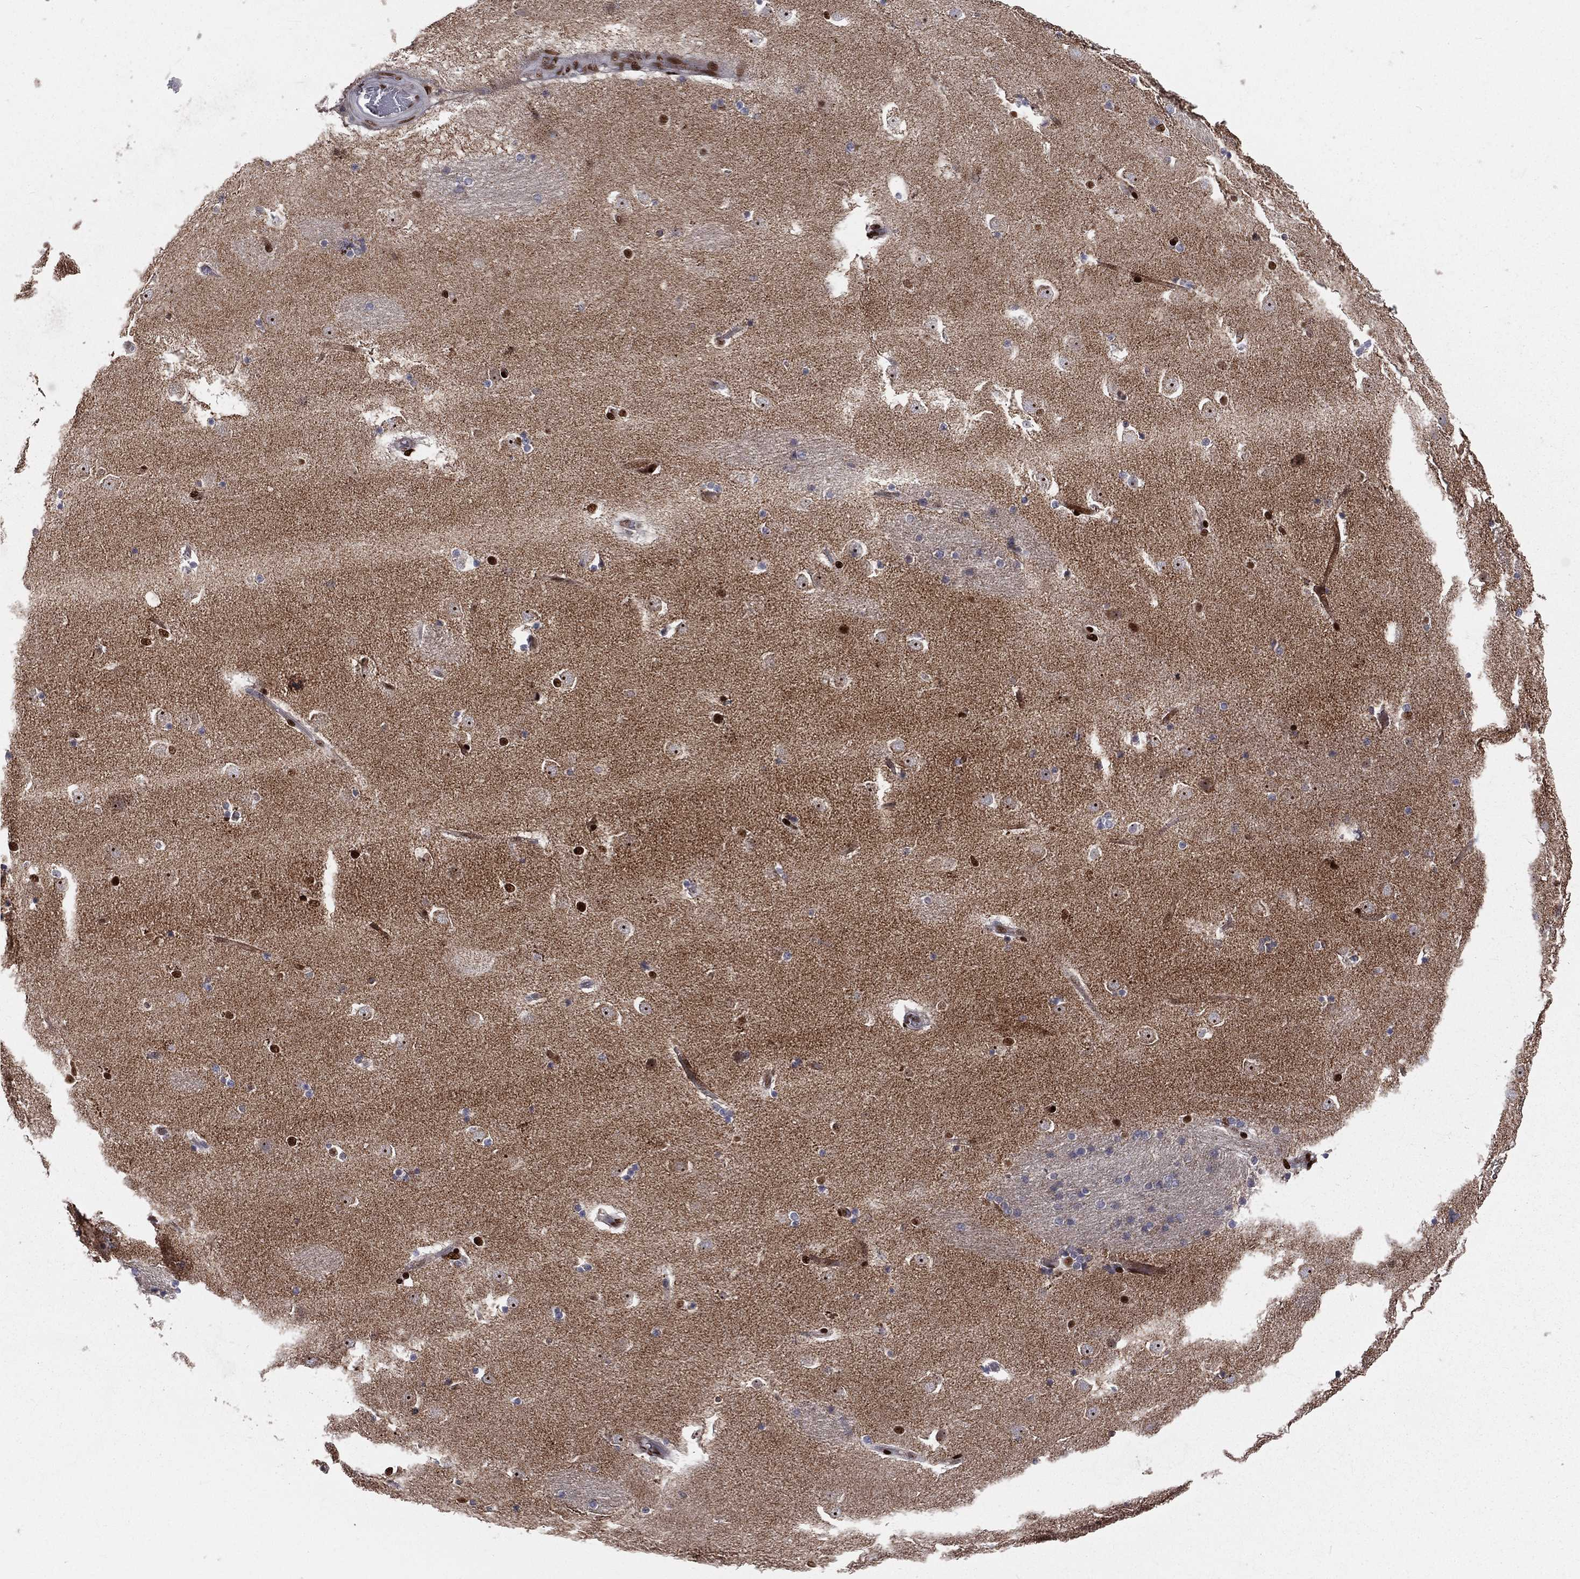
{"staining": {"intensity": "strong", "quantity": "<25%", "location": "nuclear"}, "tissue": "caudate", "cell_type": "Glial cells", "image_type": "normal", "snomed": [{"axis": "morphology", "description": "Normal tissue, NOS"}, {"axis": "topography", "description": "Lateral ventricle wall"}], "caption": "IHC staining of normal caudate, which shows medium levels of strong nuclear staining in about <25% of glial cells indicating strong nuclear protein staining. The staining was performed using DAB (brown) for protein detection and nuclei were counterstained in hematoxylin (blue).", "gene": "ZEB1", "patient": {"sex": "male", "age": 51}}